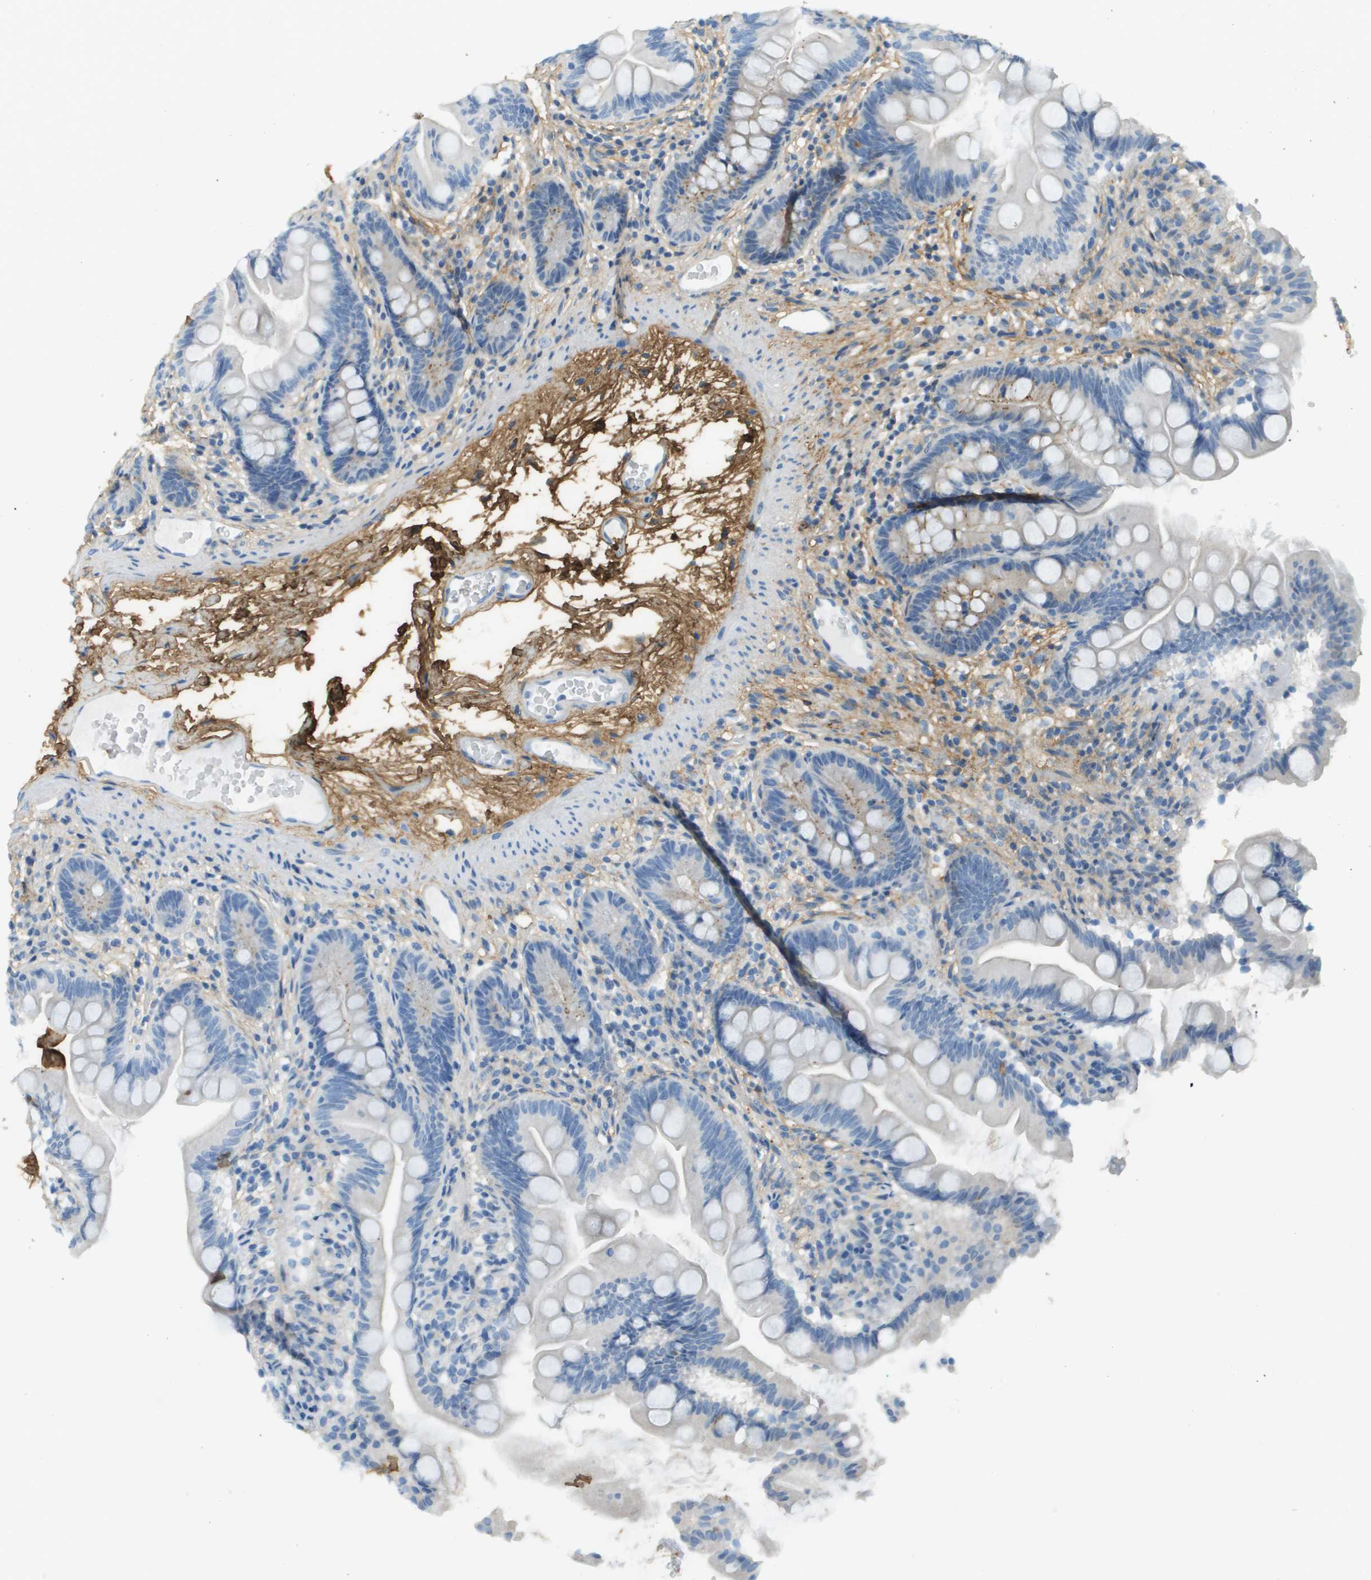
{"staining": {"intensity": "negative", "quantity": "none", "location": "none"}, "tissue": "small intestine", "cell_type": "Glandular cells", "image_type": "normal", "snomed": [{"axis": "morphology", "description": "Normal tissue, NOS"}, {"axis": "topography", "description": "Small intestine"}], "caption": "Protein analysis of benign small intestine exhibits no significant expression in glandular cells. (DAB (3,3'-diaminobenzidine) immunohistochemistry visualized using brightfield microscopy, high magnification).", "gene": "DCN", "patient": {"sex": "female", "age": 56}}